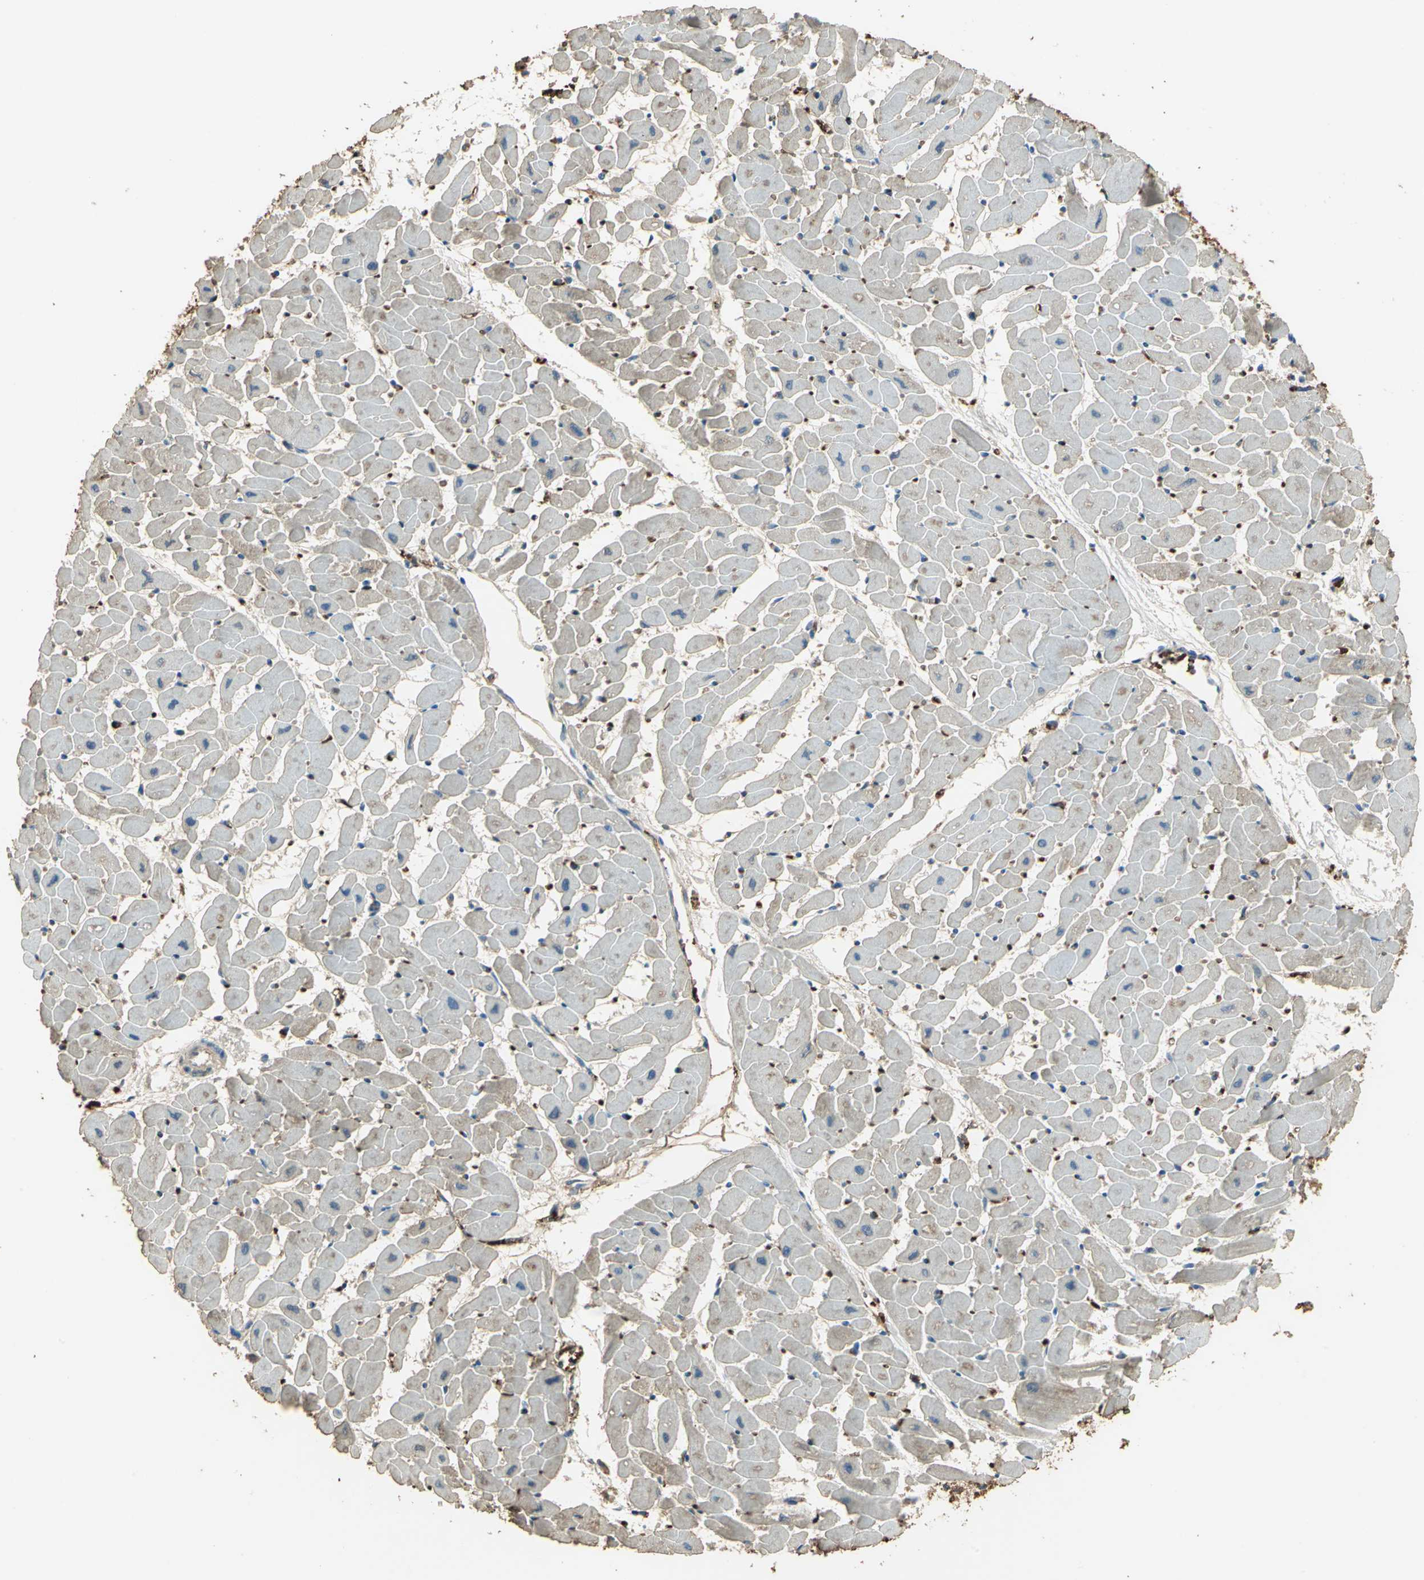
{"staining": {"intensity": "weak", "quantity": "<25%", "location": "cytoplasmic/membranous"}, "tissue": "heart muscle", "cell_type": "Cardiomyocytes", "image_type": "normal", "snomed": [{"axis": "morphology", "description": "Normal tissue, NOS"}, {"axis": "topography", "description": "Heart"}], "caption": "Immunohistochemical staining of unremarkable human heart muscle displays no significant expression in cardiomyocytes.", "gene": "DDAH1", "patient": {"sex": "female", "age": 19}}